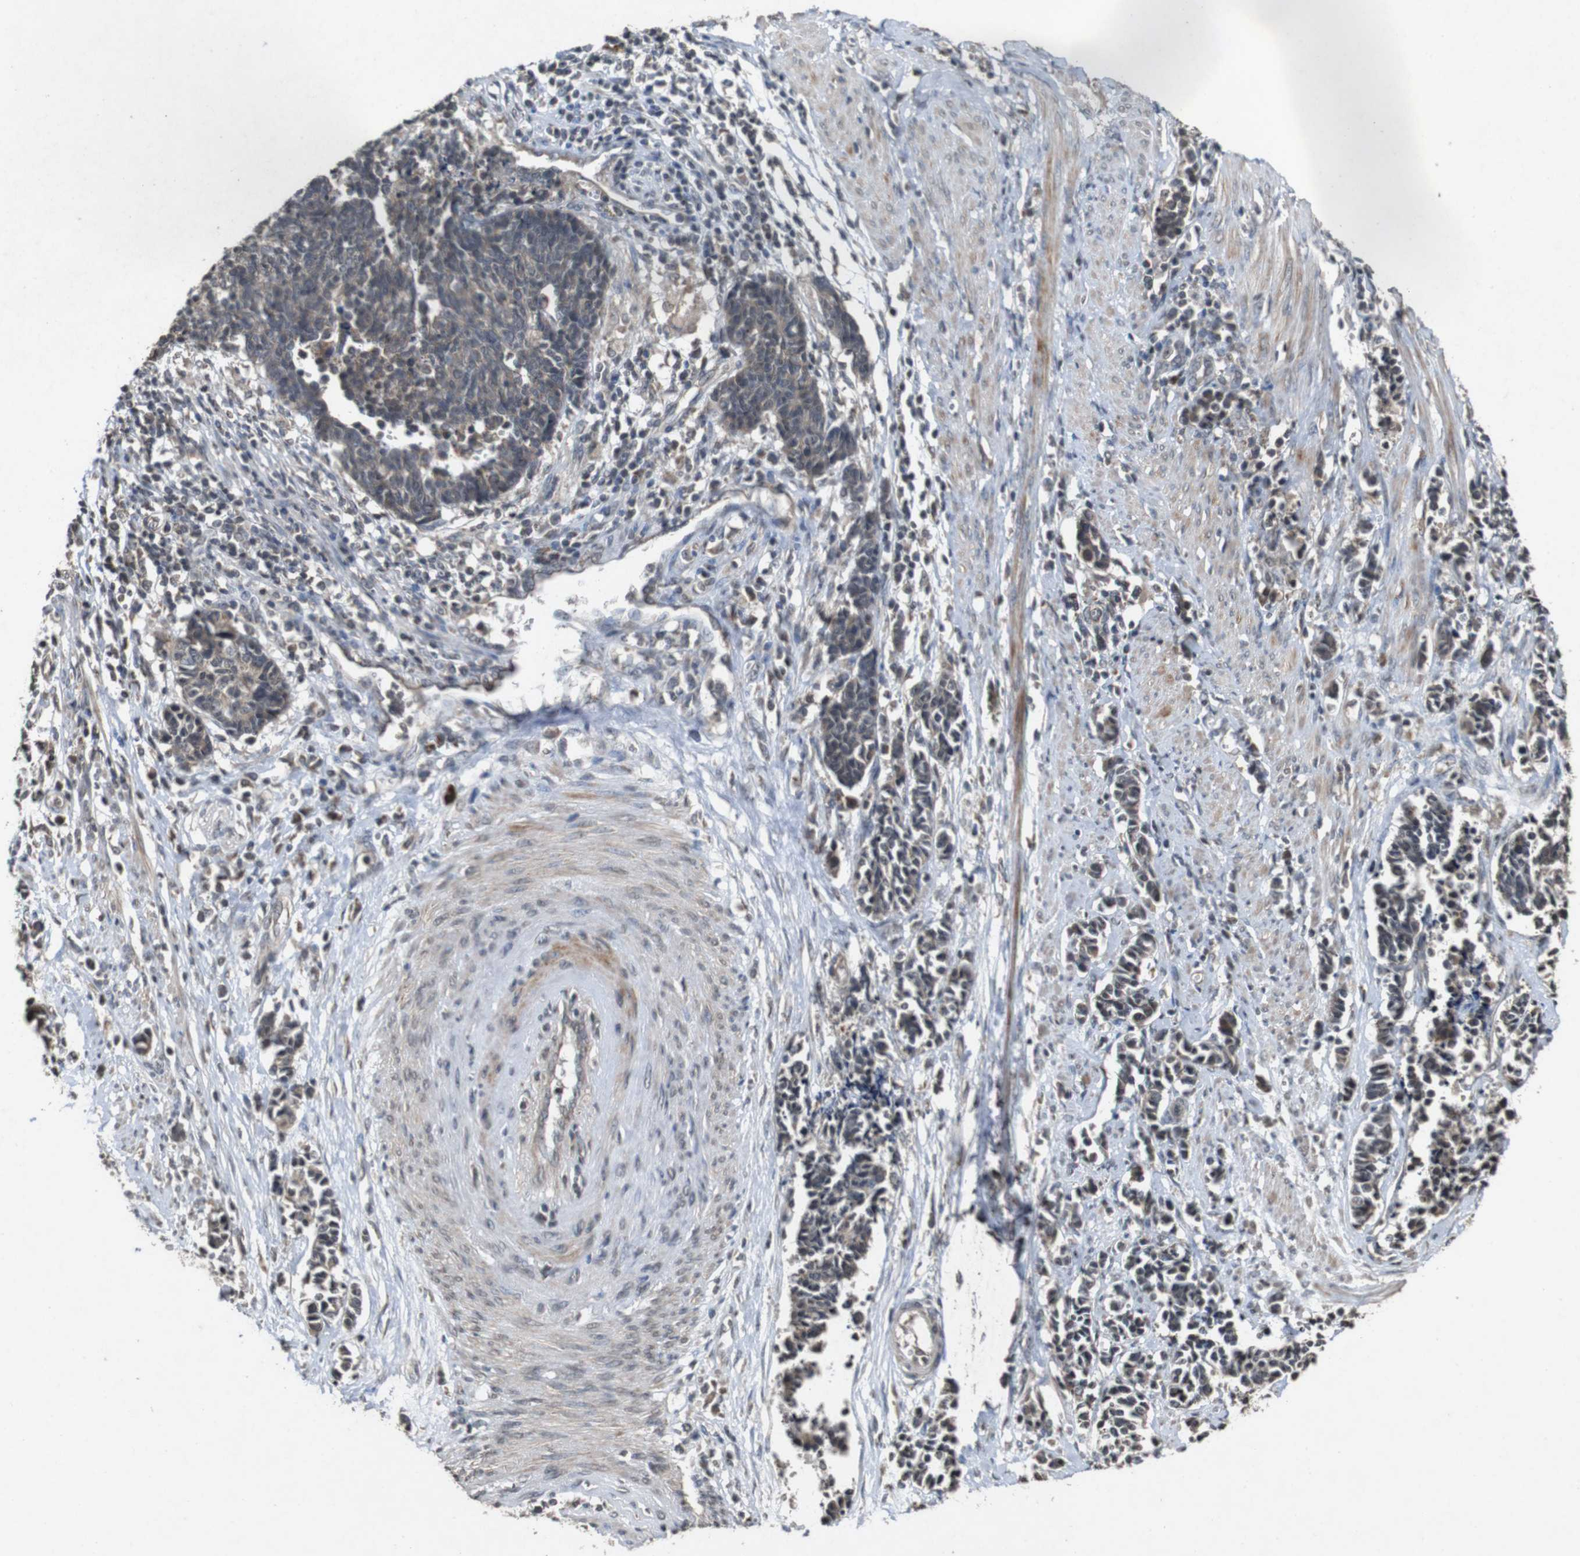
{"staining": {"intensity": "weak", "quantity": "25%-75%", "location": "cytoplasmic/membranous"}, "tissue": "cervical cancer", "cell_type": "Tumor cells", "image_type": "cancer", "snomed": [{"axis": "morphology", "description": "Normal tissue, NOS"}, {"axis": "morphology", "description": "Squamous cell carcinoma, NOS"}, {"axis": "topography", "description": "Cervix"}], "caption": "Protein expression analysis of cervical cancer (squamous cell carcinoma) exhibits weak cytoplasmic/membranous staining in about 25%-75% of tumor cells.", "gene": "SORL1", "patient": {"sex": "female", "age": 35}}